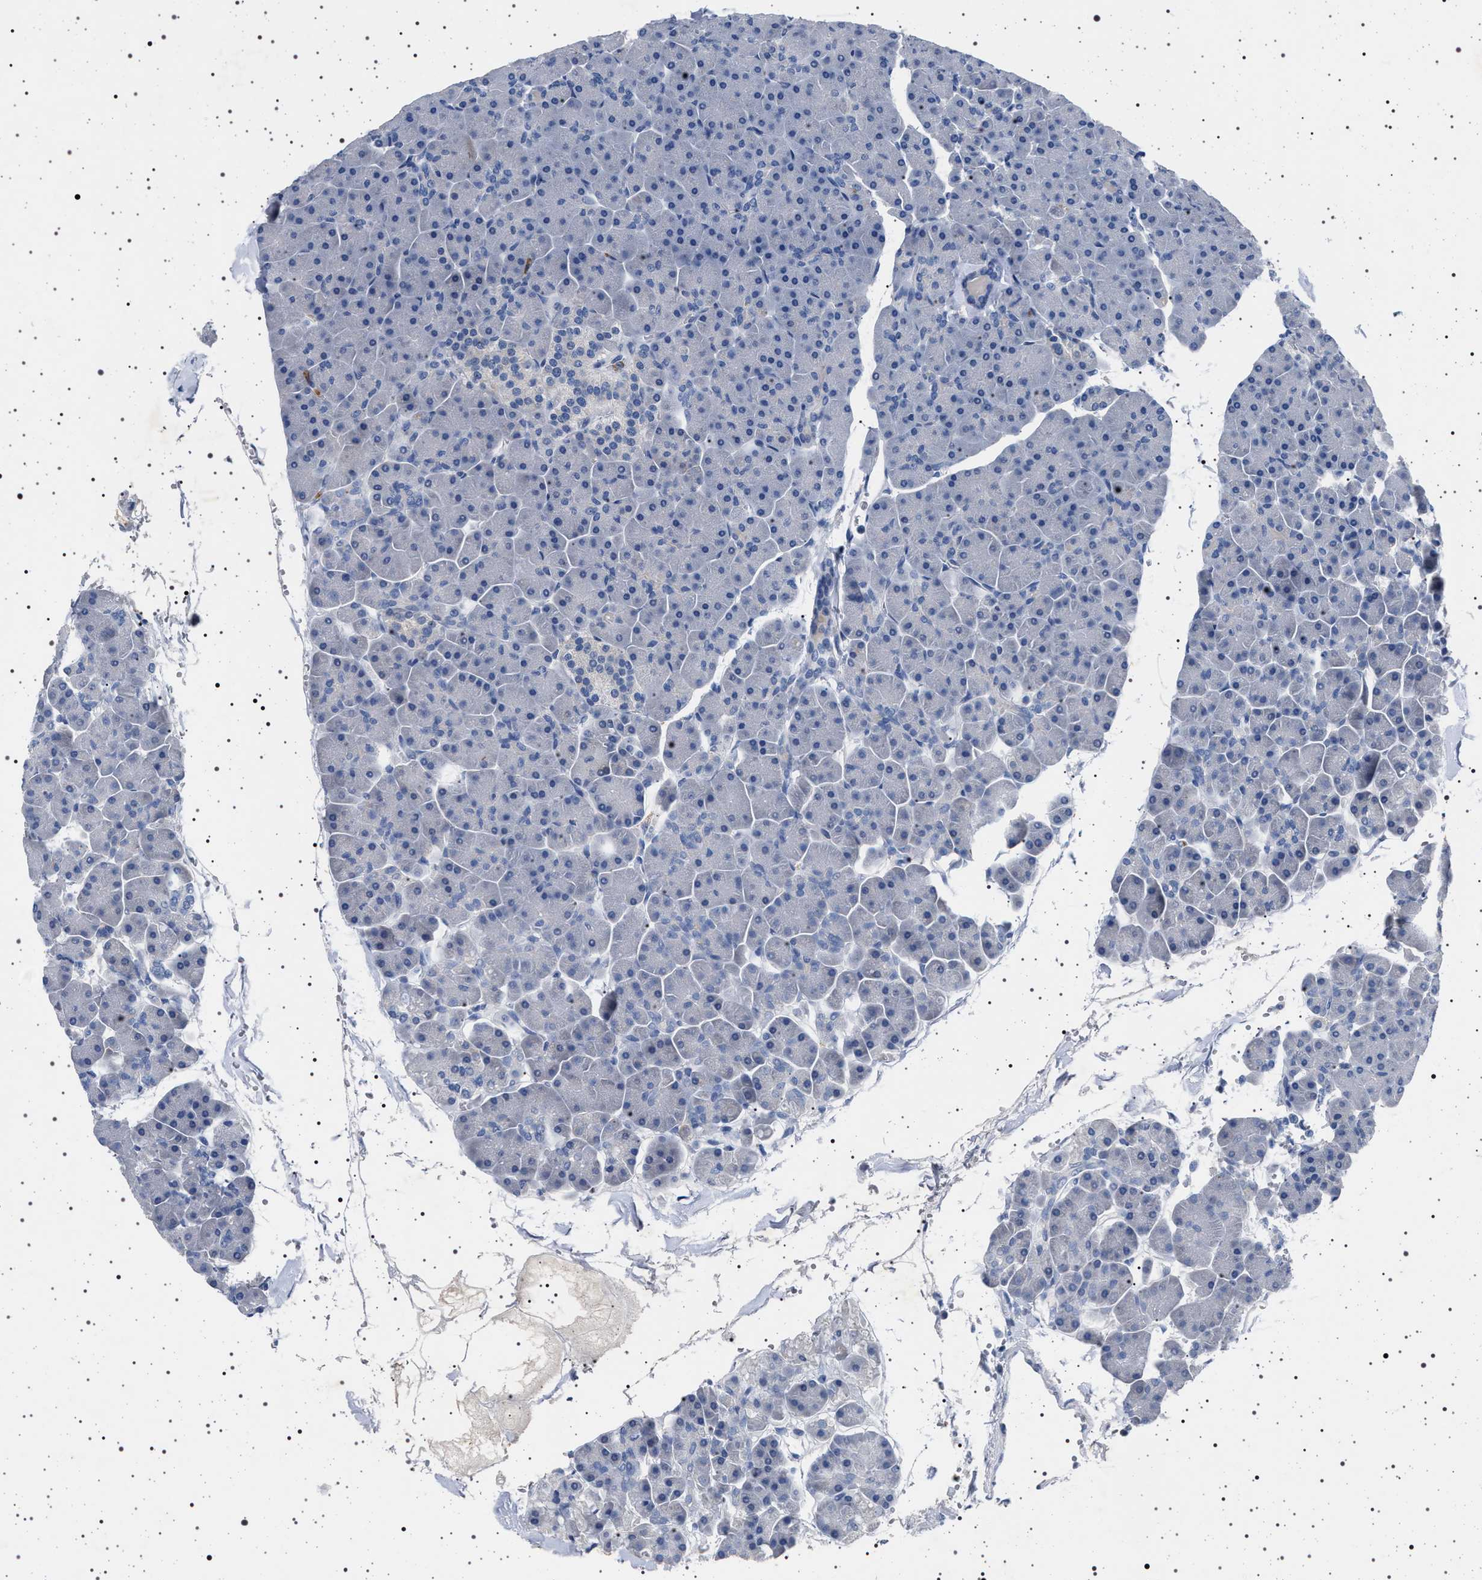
{"staining": {"intensity": "negative", "quantity": "none", "location": "none"}, "tissue": "pancreas", "cell_type": "Exocrine glandular cells", "image_type": "normal", "snomed": [{"axis": "morphology", "description": "Normal tissue, NOS"}, {"axis": "topography", "description": "Pancreas"}], "caption": "A micrograph of pancreas stained for a protein displays no brown staining in exocrine glandular cells. Brightfield microscopy of IHC stained with DAB (brown) and hematoxylin (blue), captured at high magnification.", "gene": "NAT9", "patient": {"sex": "male", "age": 35}}